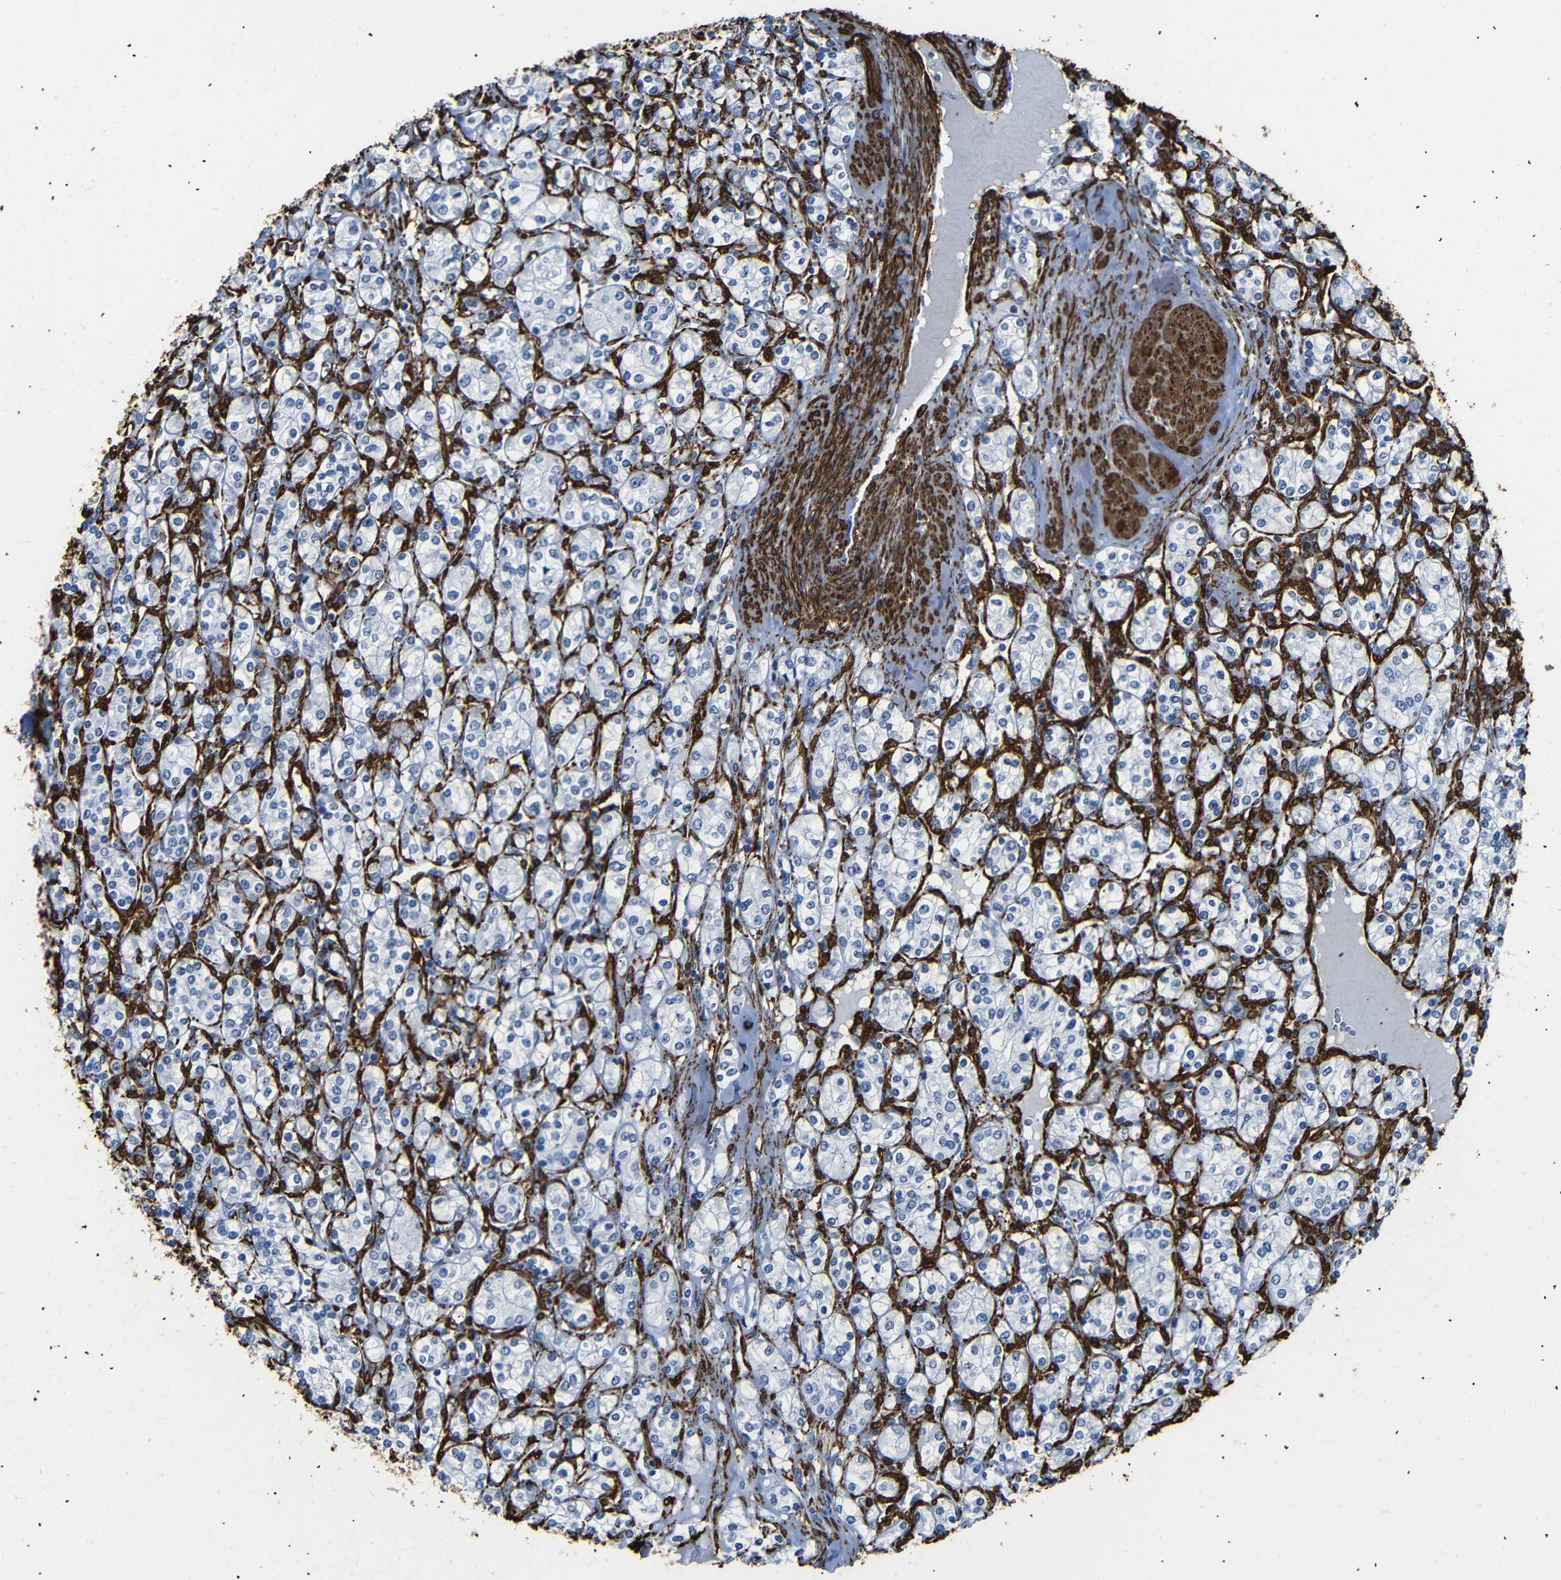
{"staining": {"intensity": "negative", "quantity": "none", "location": "none"}, "tissue": "renal cancer", "cell_type": "Tumor cells", "image_type": "cancer", "snomed": [{"axis": "morphology", "description": "Adenocarcinoma, NOS"}, {"axis": "topography", "description": "Kidney"}], "caption": "This is an immunohistochemistry (IHC) micrograph of human renal cancer. There is no positivity in tumor cells.", "gene": "ACTA2", "patient": {"sex": "male", "age": 77}}